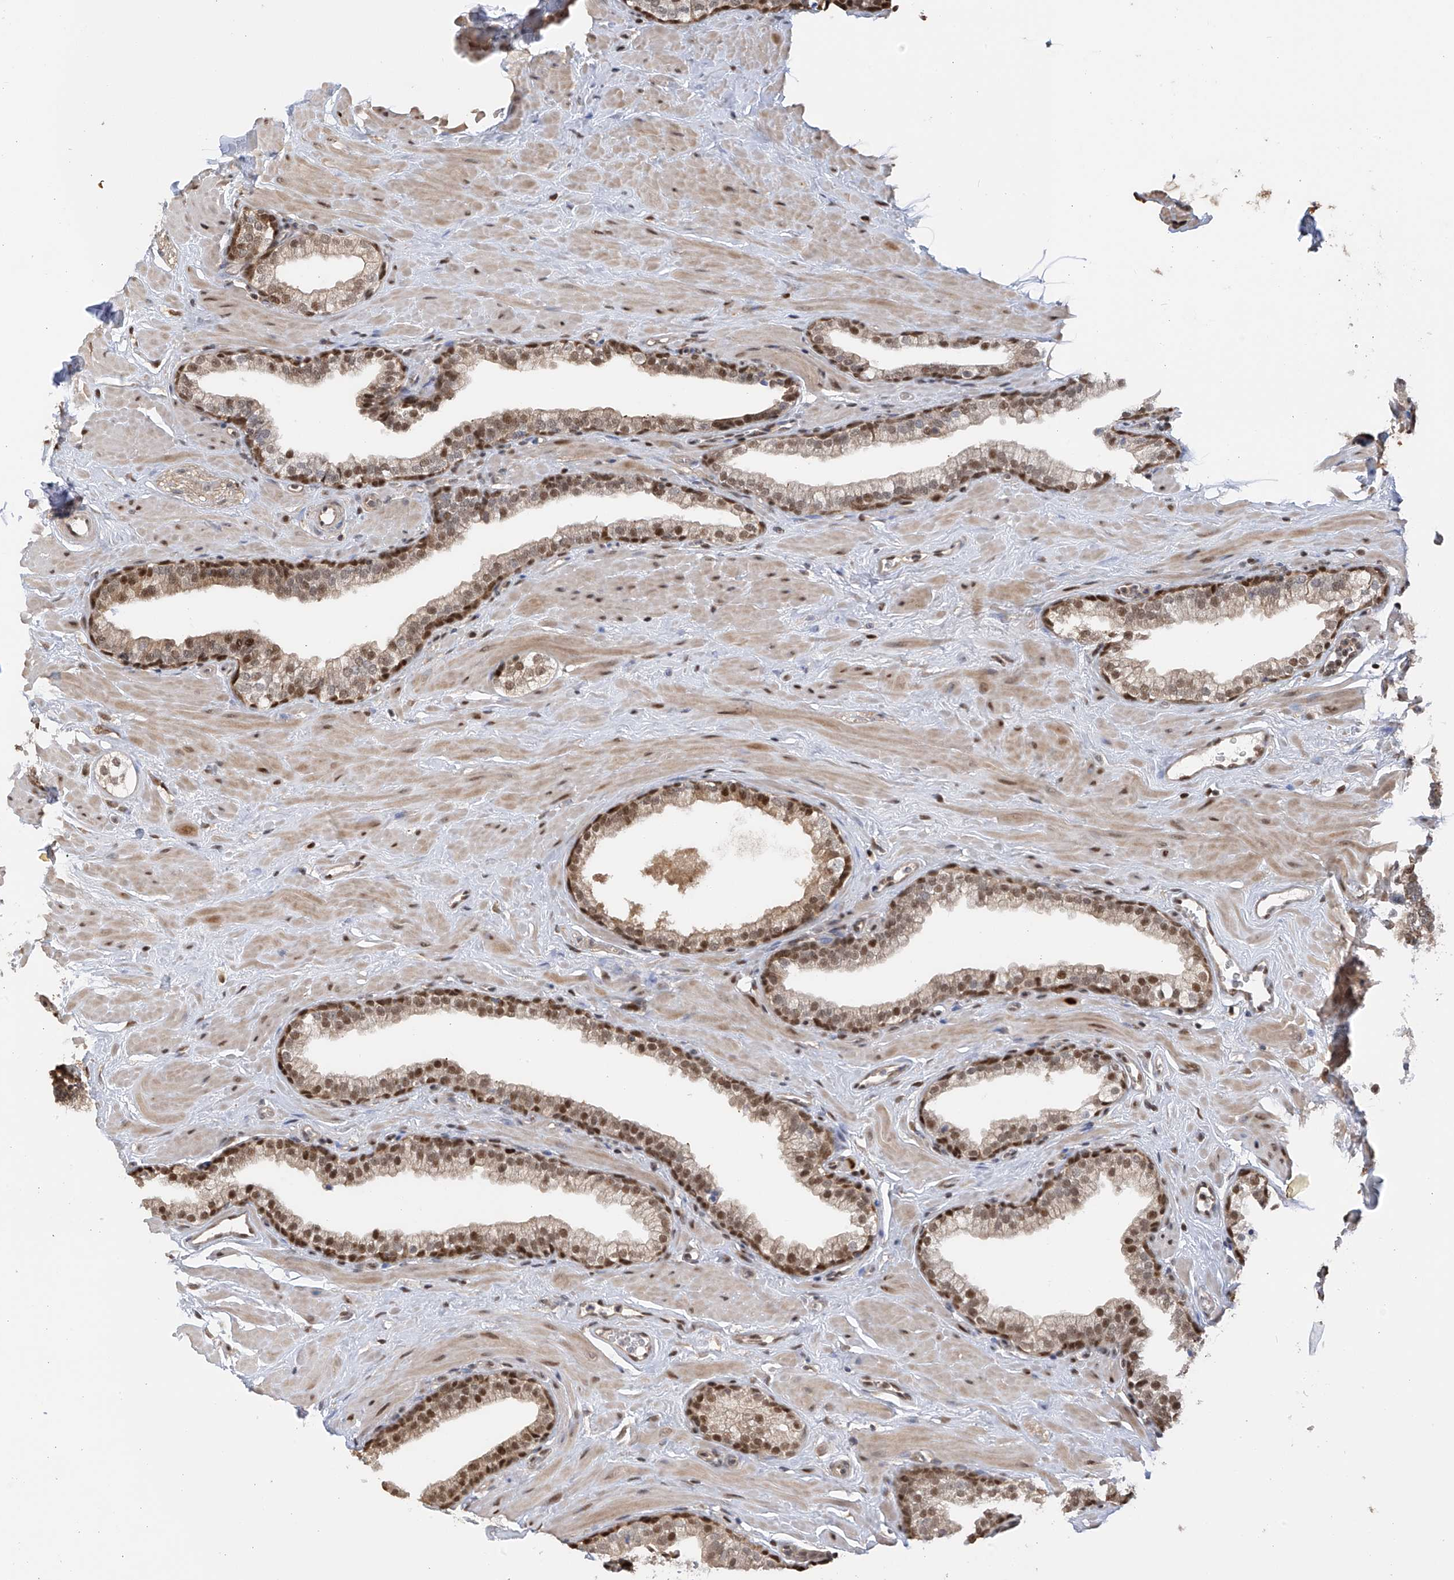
{"staining": {"intensity": "moderate", "quantity": "25%-75%", "location": "nuclear"}, "tissue": "prostate", "cell_type": "Glandular cells", "image_type": "normal", "snomed": [{"axis": "morphology", "description": "Normal tissue, NOS"}, {"axis": "morphology", "description": "Urothelial carcinoma, Low grade"}, {"axis": "topography", "description": "Urinary bladder"}, {"axis": "topography", "description": "Prostate"}], "caption": "A high-resolution histopathology image shows immunohistochemistry (IHC) staining of benign prostate, which exhibits moderate nuclear staining in approximately 25%-75% of glandular cells.", "gene": "PMM1", "patient": {"sex": "male", "age": 60}}